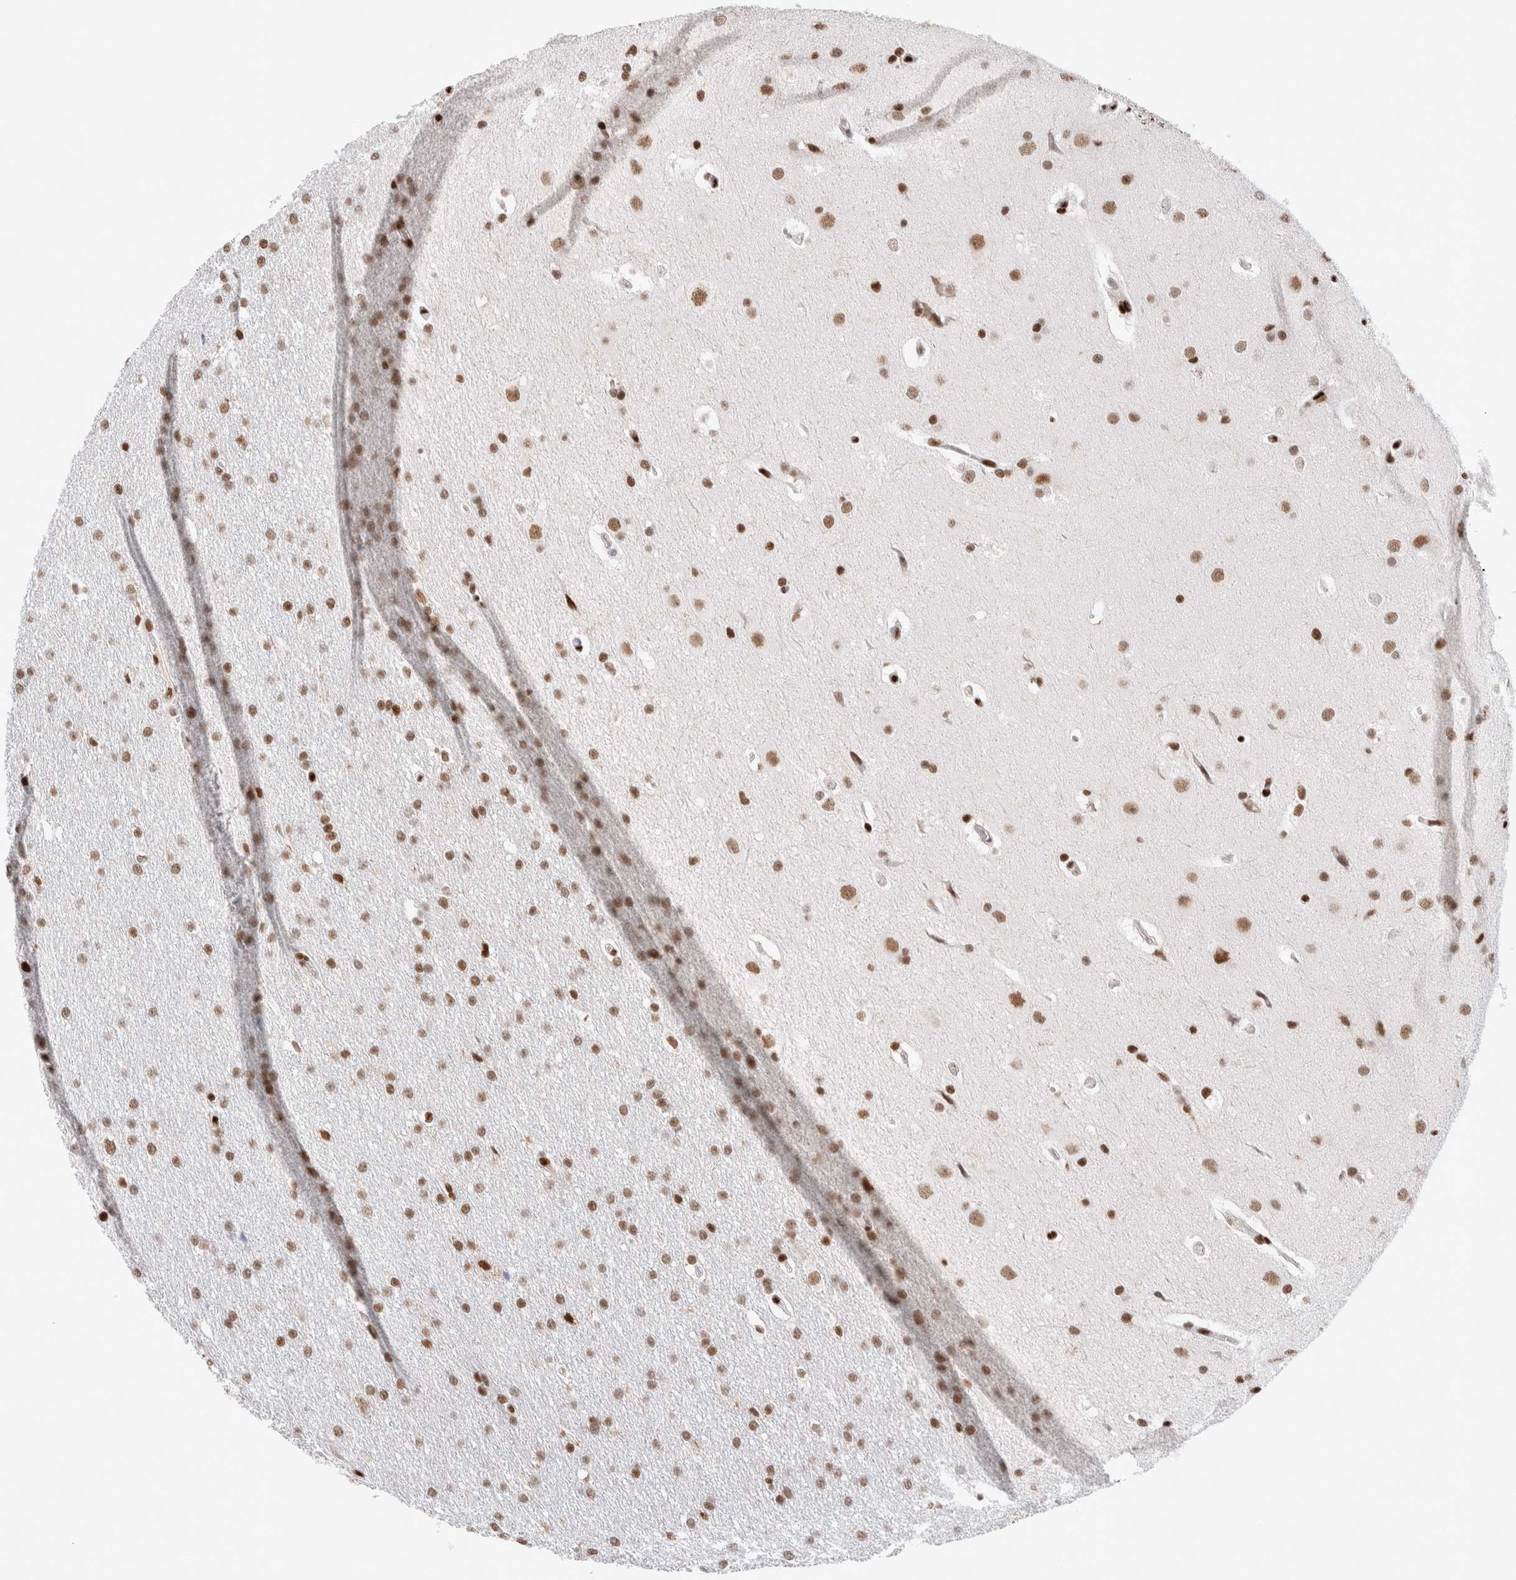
{"staining": {"intensity": "moderate", "quantity": ">75%", "location": "nuclear"}, "tissue": "glioma", "cell_type": "Tumor cells", "image_type": "cancer", "snomed": [{"axis": "morphology", "description": "Glioma, malignant, Low grade"}, {"axis": "topography", "description": "Brain"}], "caption": "Moderate nuclear positivity is appreciated in approximately >75% of tumor cells in glioma. The staining was performed using DAB (3,3'-diaminobenzidine) to visualize the protein expression in brown, while the nuclei were stained in blue with hematoxylin (Magnification: 20x).", "gene": "RNASEK-C17orf49", "patient": {"sex": "female", "age": 37}}